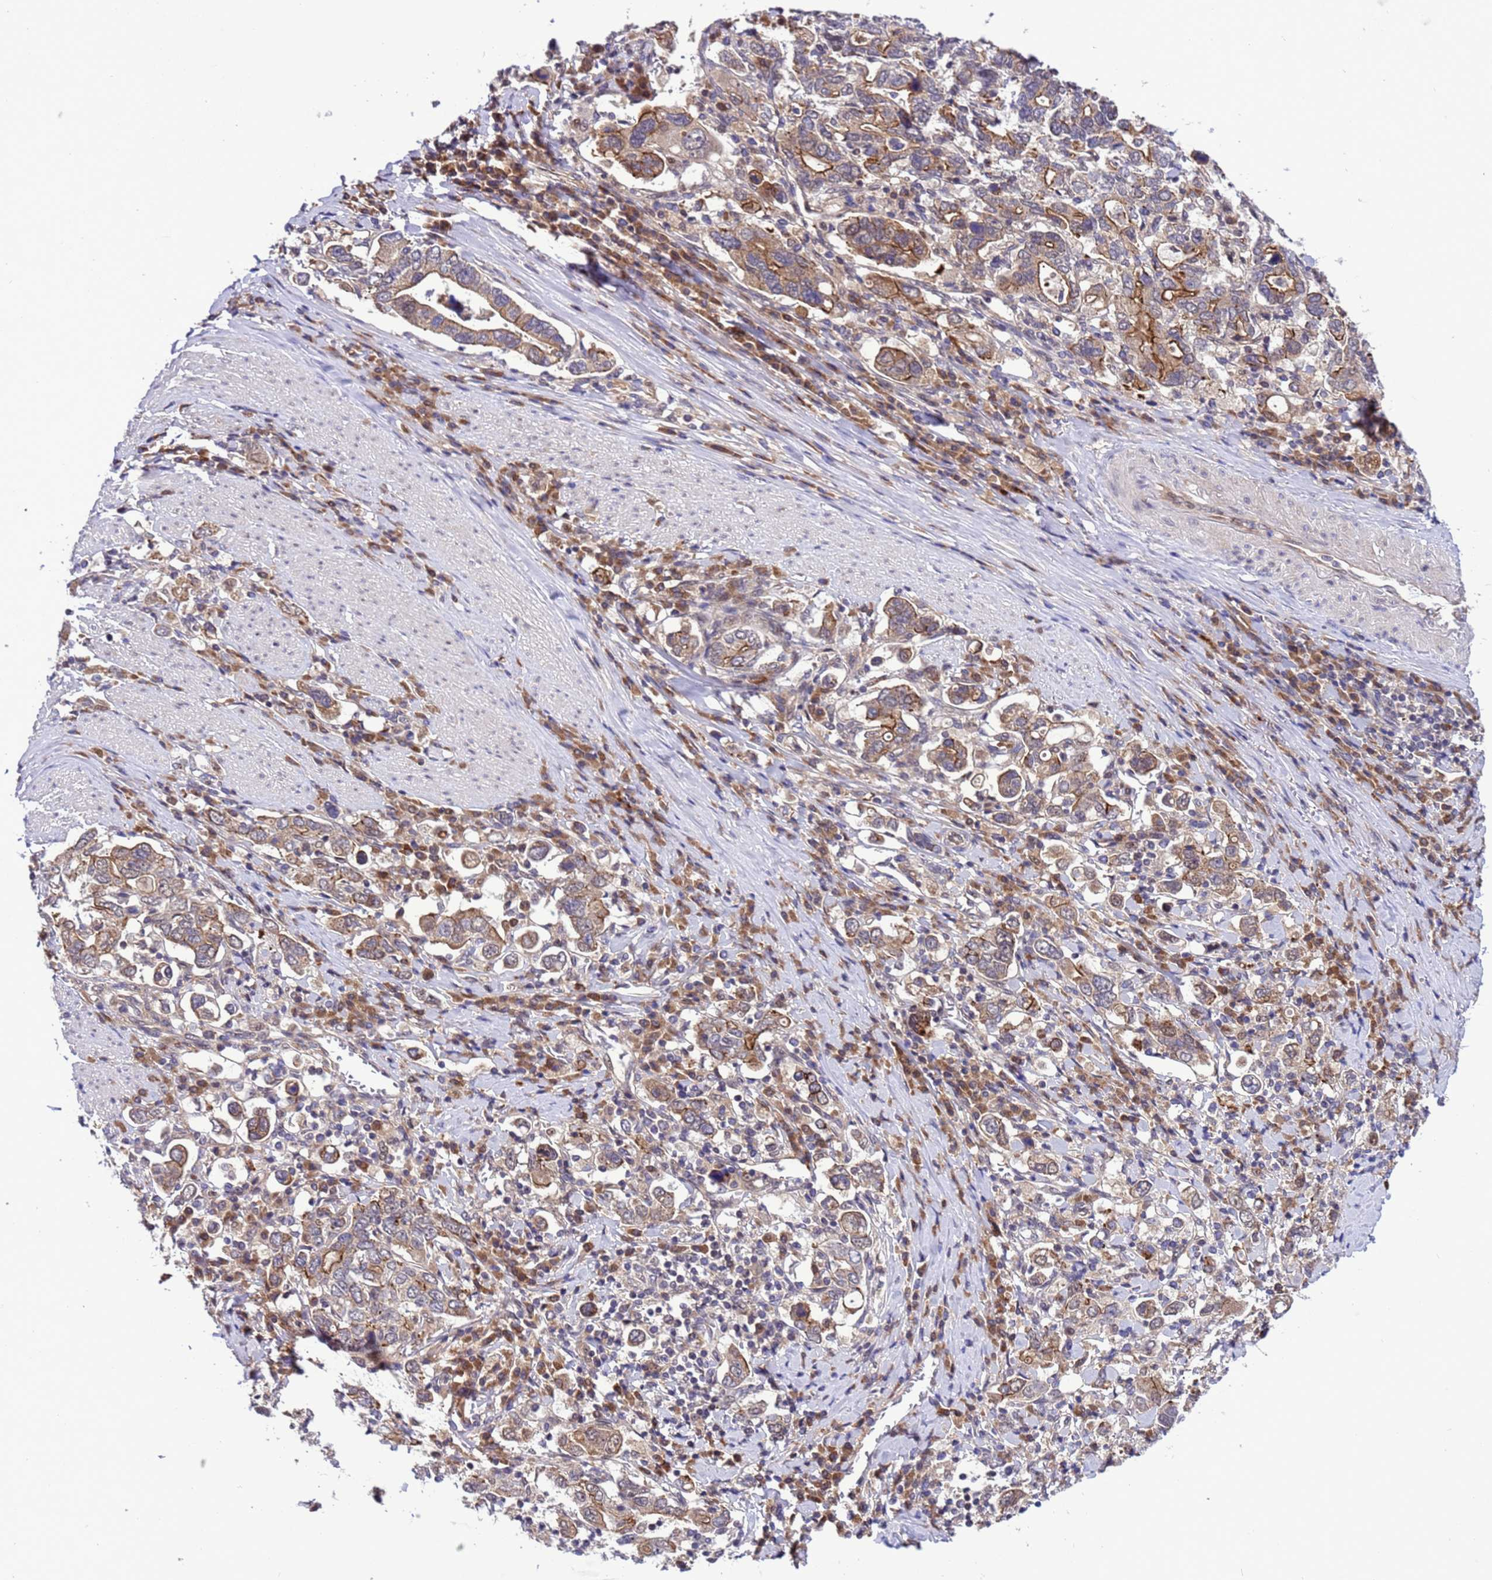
{"staining": {"intensity": "moderate", "quantity": ">75%", "location": "cytoplasmic/membranous"}, "tissue": "stomach cancer", "cell_type": "Tumor cells", "image_type": "cancer", "snomed": [{"axis": "morphology", "description": "Adenocarcinoma, NOS"}, {"axis": "topography", "description": "Stomach, upper"}], "caption": "Stomach adenocarcinoma stained for a protein shows moderate cytoplasmic/membranous positivity in tumor cells.", "gene": "RASD1", "patient": {"sex": "male", "age": 62}}